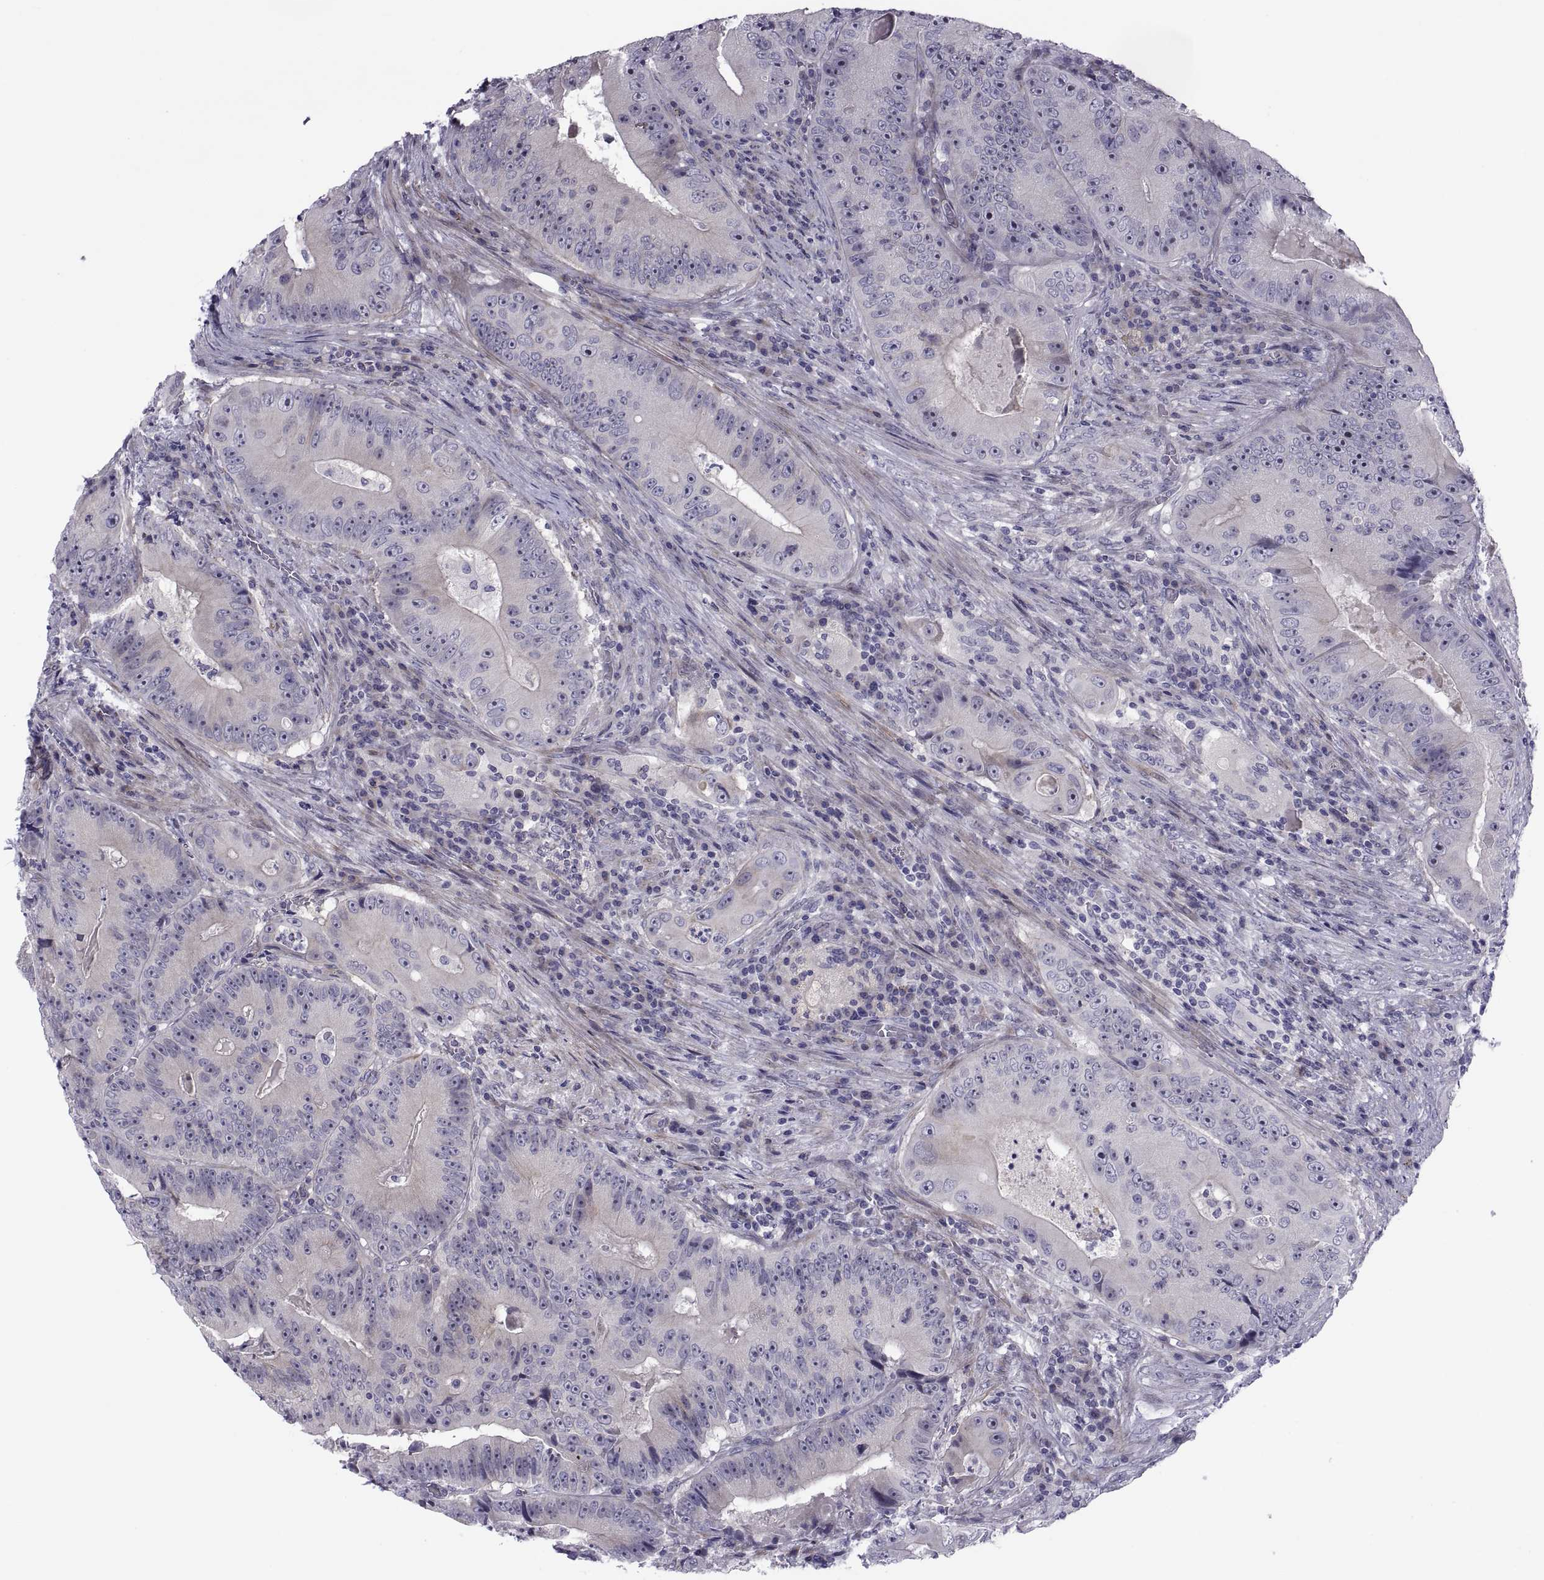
{"staining": {"intensity": "negative", "quantity": "none", "location": "none"}, "tissue": "colorectal cancer", "cell_type": "Tumor cells", "image_type": "cancer", "snomed": [{"axis": "morphology", "description": "Adenocarcinoma, NOS"}, {"axis": "topography", "description": "Colon"}], "caption": "High power microscopy histopathology image of an immunohistochemistry histopathology image of adenocarcinoma (colorectal), revealing no significant expression in tumor cells.", "gene": "TMEM158", "patient": {"sex": "female", "age": 86}}